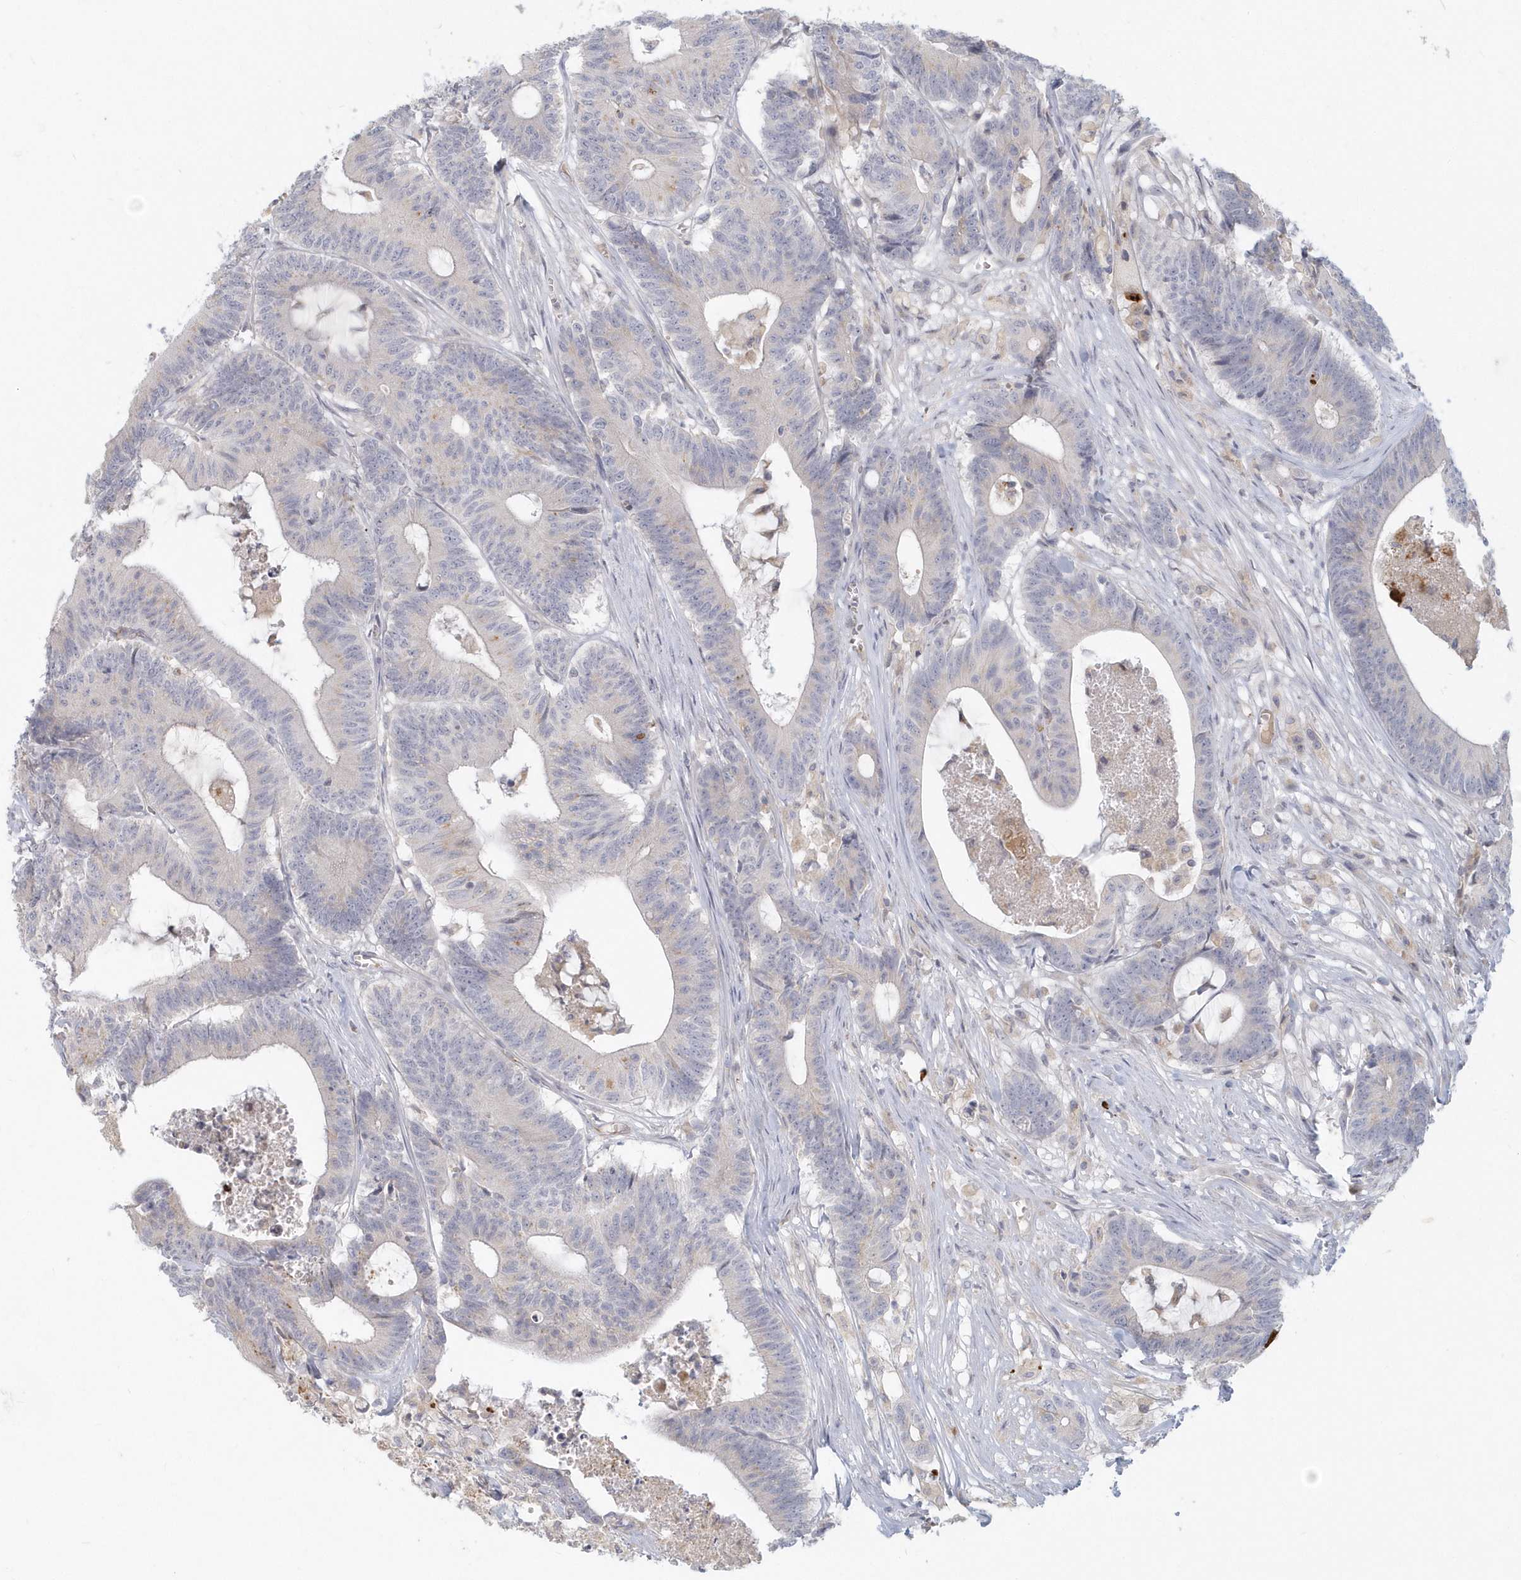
{"staining": {"intensity": "negative", "quantity": "none", "location": "none"}, "tissue": "colorectal cancer", "cell_type": "Tumor cells", "image_type": "cancer", "snomed": [{"axis": "morphology", "description": "Adenocarcinoma, NOS"}, {"axis": "topography", "description": "Colon"}], "caption": "This is a micrograph of immunohistochemistry staining of colorectal adenocarcinoma, which shows no staining in tumor cells.", "gene": "NAPB", "patient": {"sex": "female", "age": 84}}